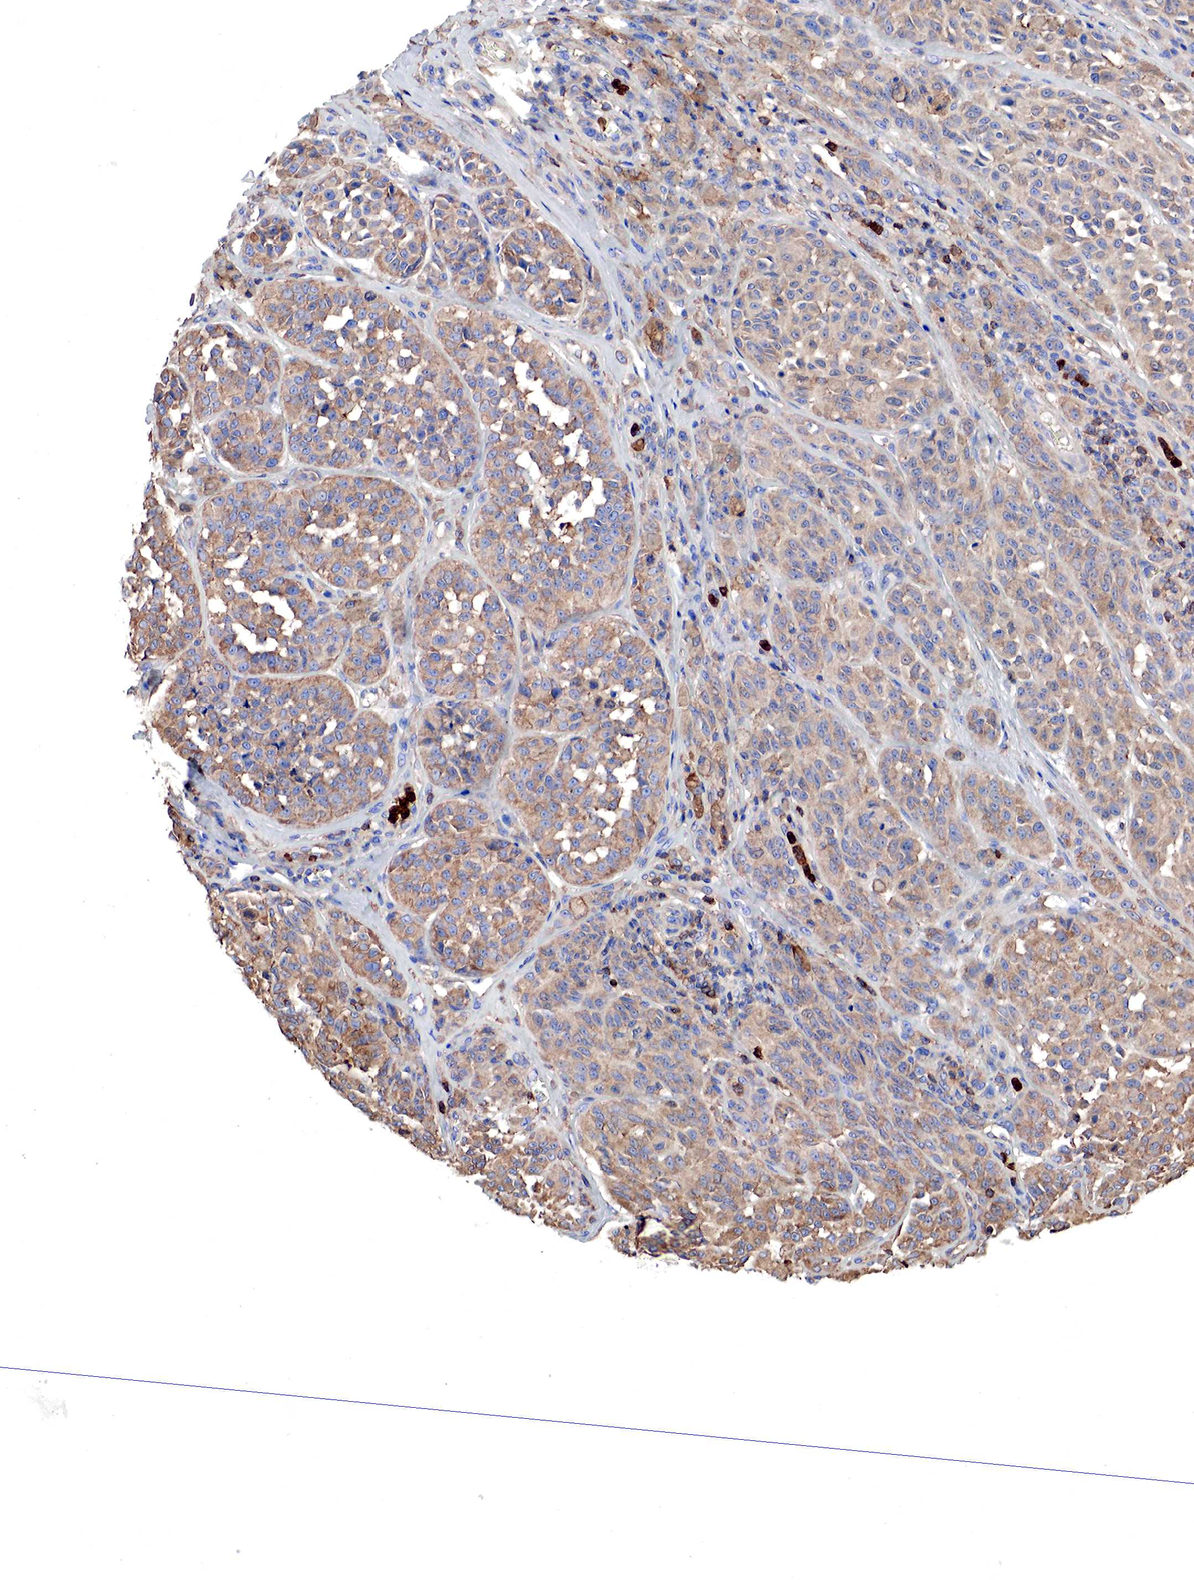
{"staining": {"intensity": "weak", "quantity": ">75%", "location": "cytoplasmic/membranous"}, "tissue": "melanoma", "cell_type": "Tumor cells", "image_type": "cancer", "snomed": [{"axis": "morphology", "description": "Malignant melanoma, NOS"}, {"axis": "topography", "description": "Skin"}], "caption": "Protein analysis of malignant melanoma tissue shows weak cytoplasmic/membranous expression in about >75% of tumor cells. The staining is performed using DAB (3,3'-diaminobenzidine) brown chromogen to label protein expression. The nuclei are counter-stained blue using hematoxylin.", "gene": "G6PD", "patient": {"sex": "male", "age": 44}}